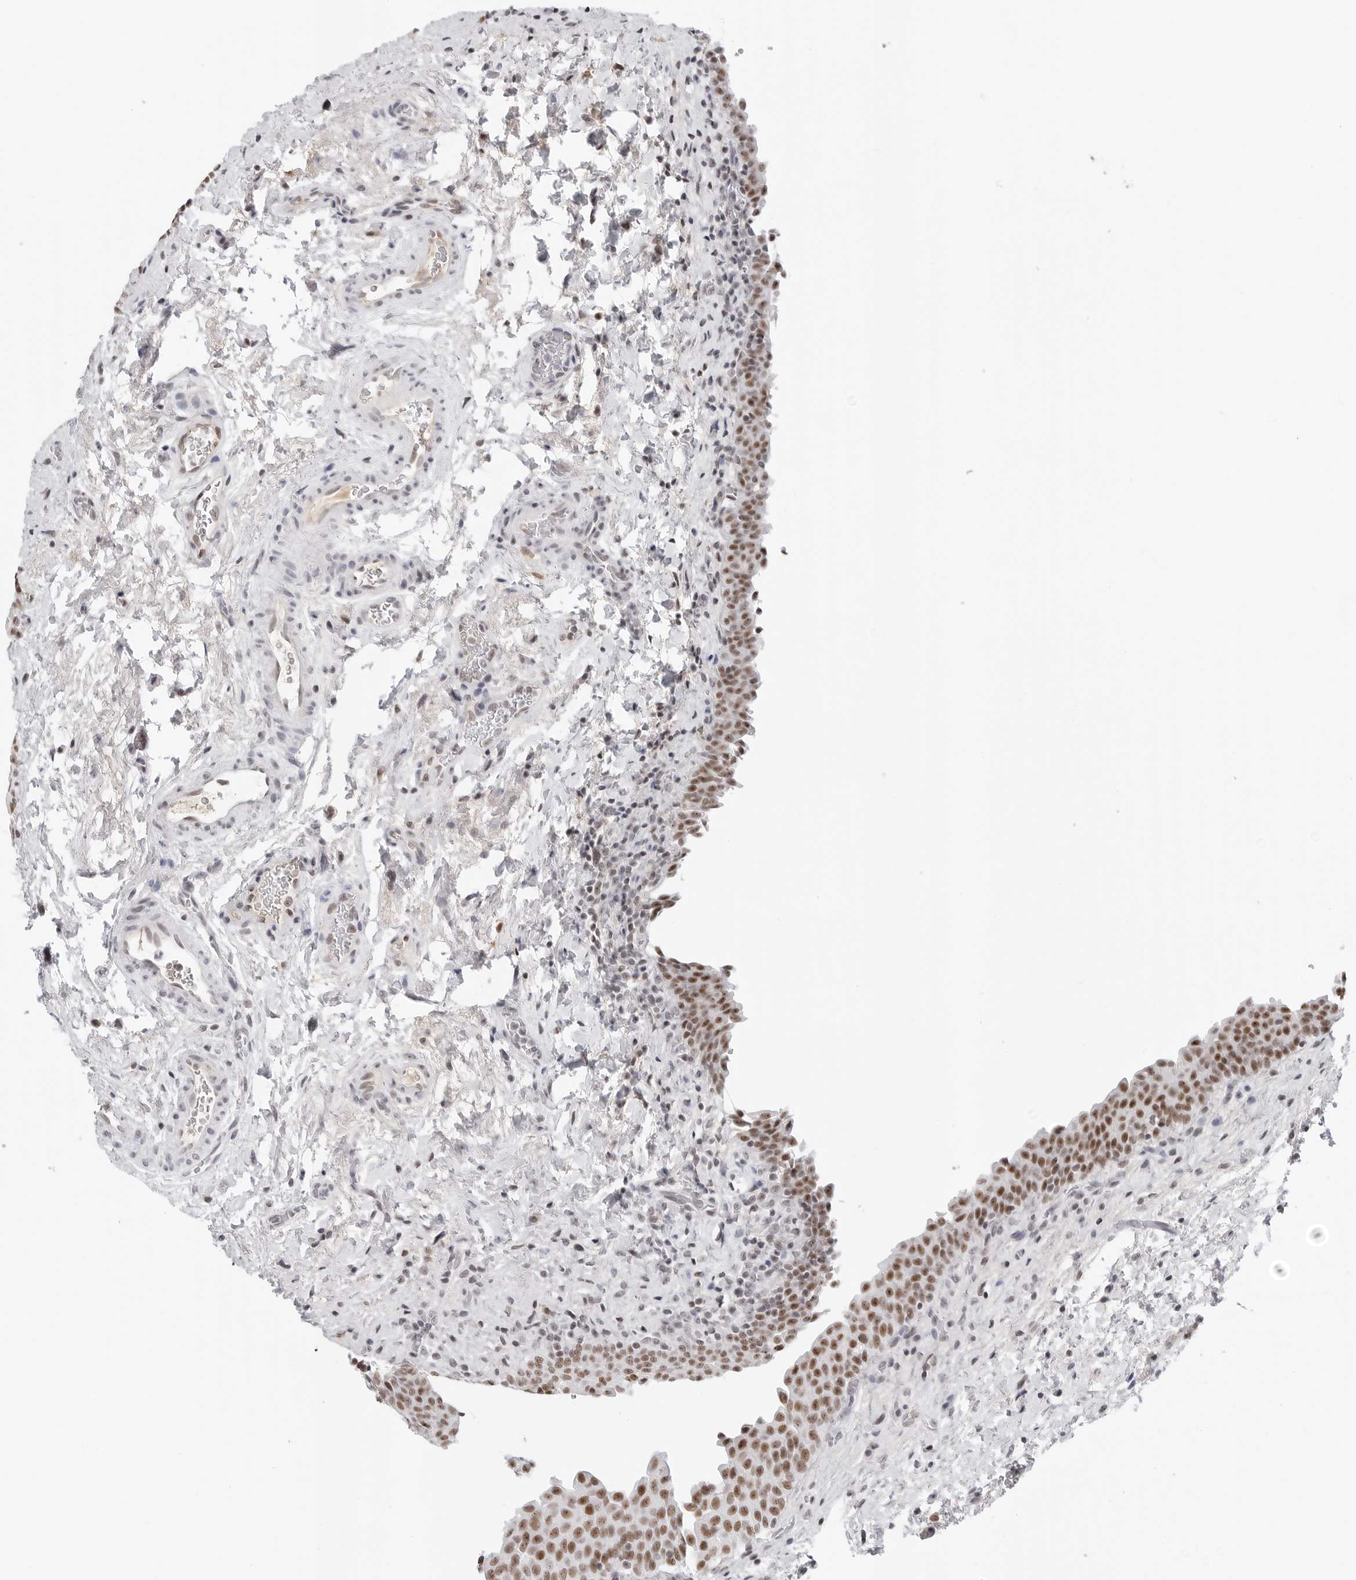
{"staining": {"intensity": "moderate", "quantity": ">75%", "location": "nuclear"}, "tissue": "urinary bladder", "cell_type": "Urothelial cells", "image_type": "normal", "snomed": [{"axis": "morphology", "description": "Normal tissue, NOS"}, {"axis": "topography", "description": "Urinary bladder"}], "caption": "Urinary bladder stained with DAB (3,3'-diaminobenzidine) immunohistochemistry demonstrates medium levels of moderate nuclear positivity in about >75% of urothelial cells.", "gene": "WRAP53", "patient": {"sex": "male", "age": 83}}